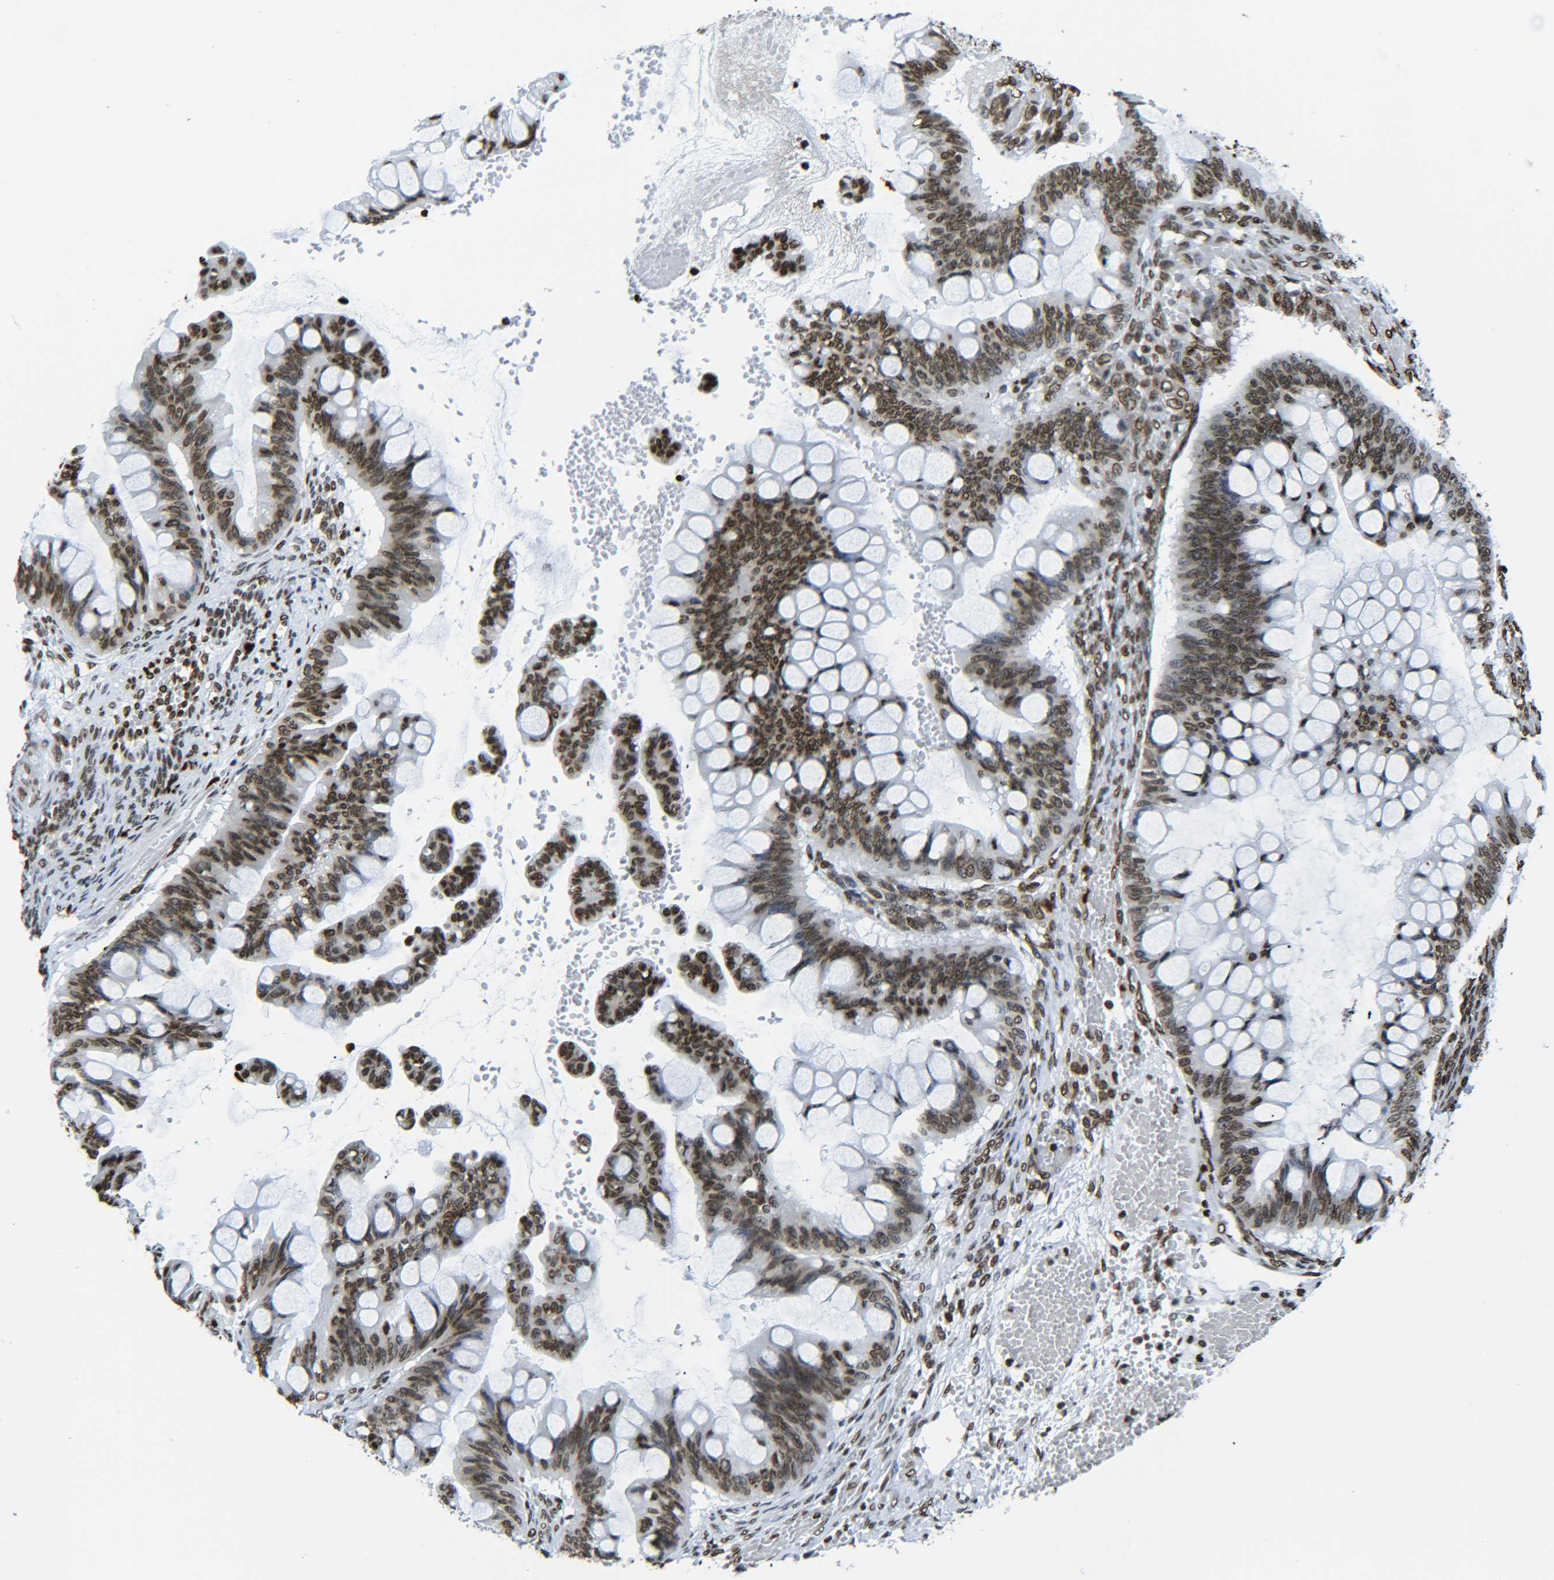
{"staining": {"intensity": "moderate", "quantity": ">75%", "location": "nuclear"}, "tissue": "ovarian cancer", "cell_type": "Tumor cells", "image_type": "cancer", "snomed": [{"axis": "morphology", "description": "Cystadenocarcinoma, mucinous, NOS"}, {"axis": "topography", "description": "Ovary"}], "caption": "A brown stain highlights moderate nuclear positivity of a protein in human ovarian cancer tumor cells.", "gene": "H2AX", "patient": {"sex": "female", "age": 73}}